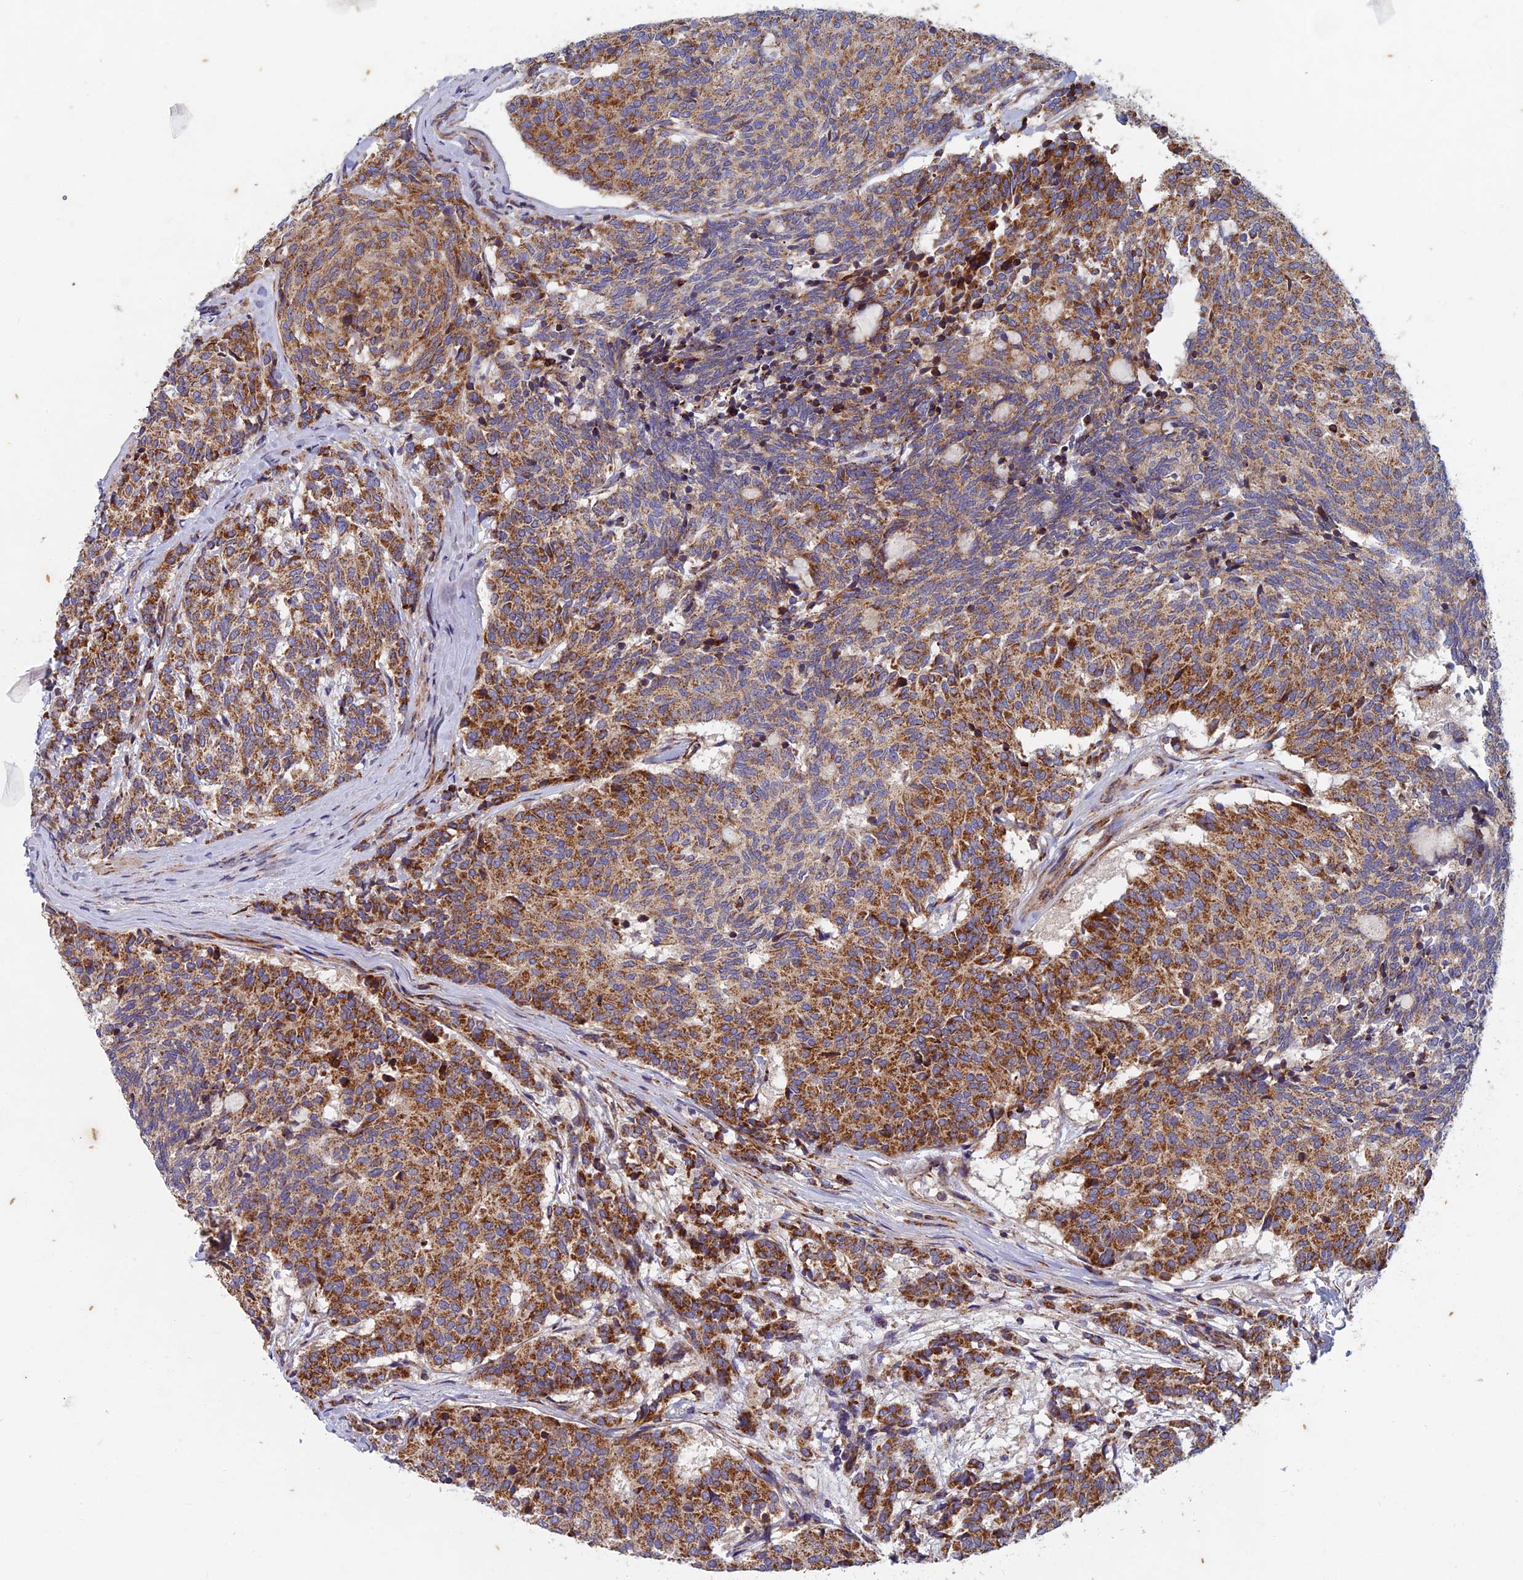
{"staining": {"intensity": "moderate", "quantity": ">75%", "location": "cytoplasmic/membranous"}, "tissue": "carcinoid", "cell_type": "Tumor cells", "image_type": "cancer", "snomed": [{"axis": "morphology", "description": "Carcinoid, malignant, NOS"}, {"axis": "topography", "description": "Pancreas"}], "caption": "A medium amount of moderate cytoplasmic/membranous positivity is present in approximately >75% of tumor cells in malignant carcinoid tissue.", "gene": "AP4S1", "patient": {"sex": "female", "age": 54}}